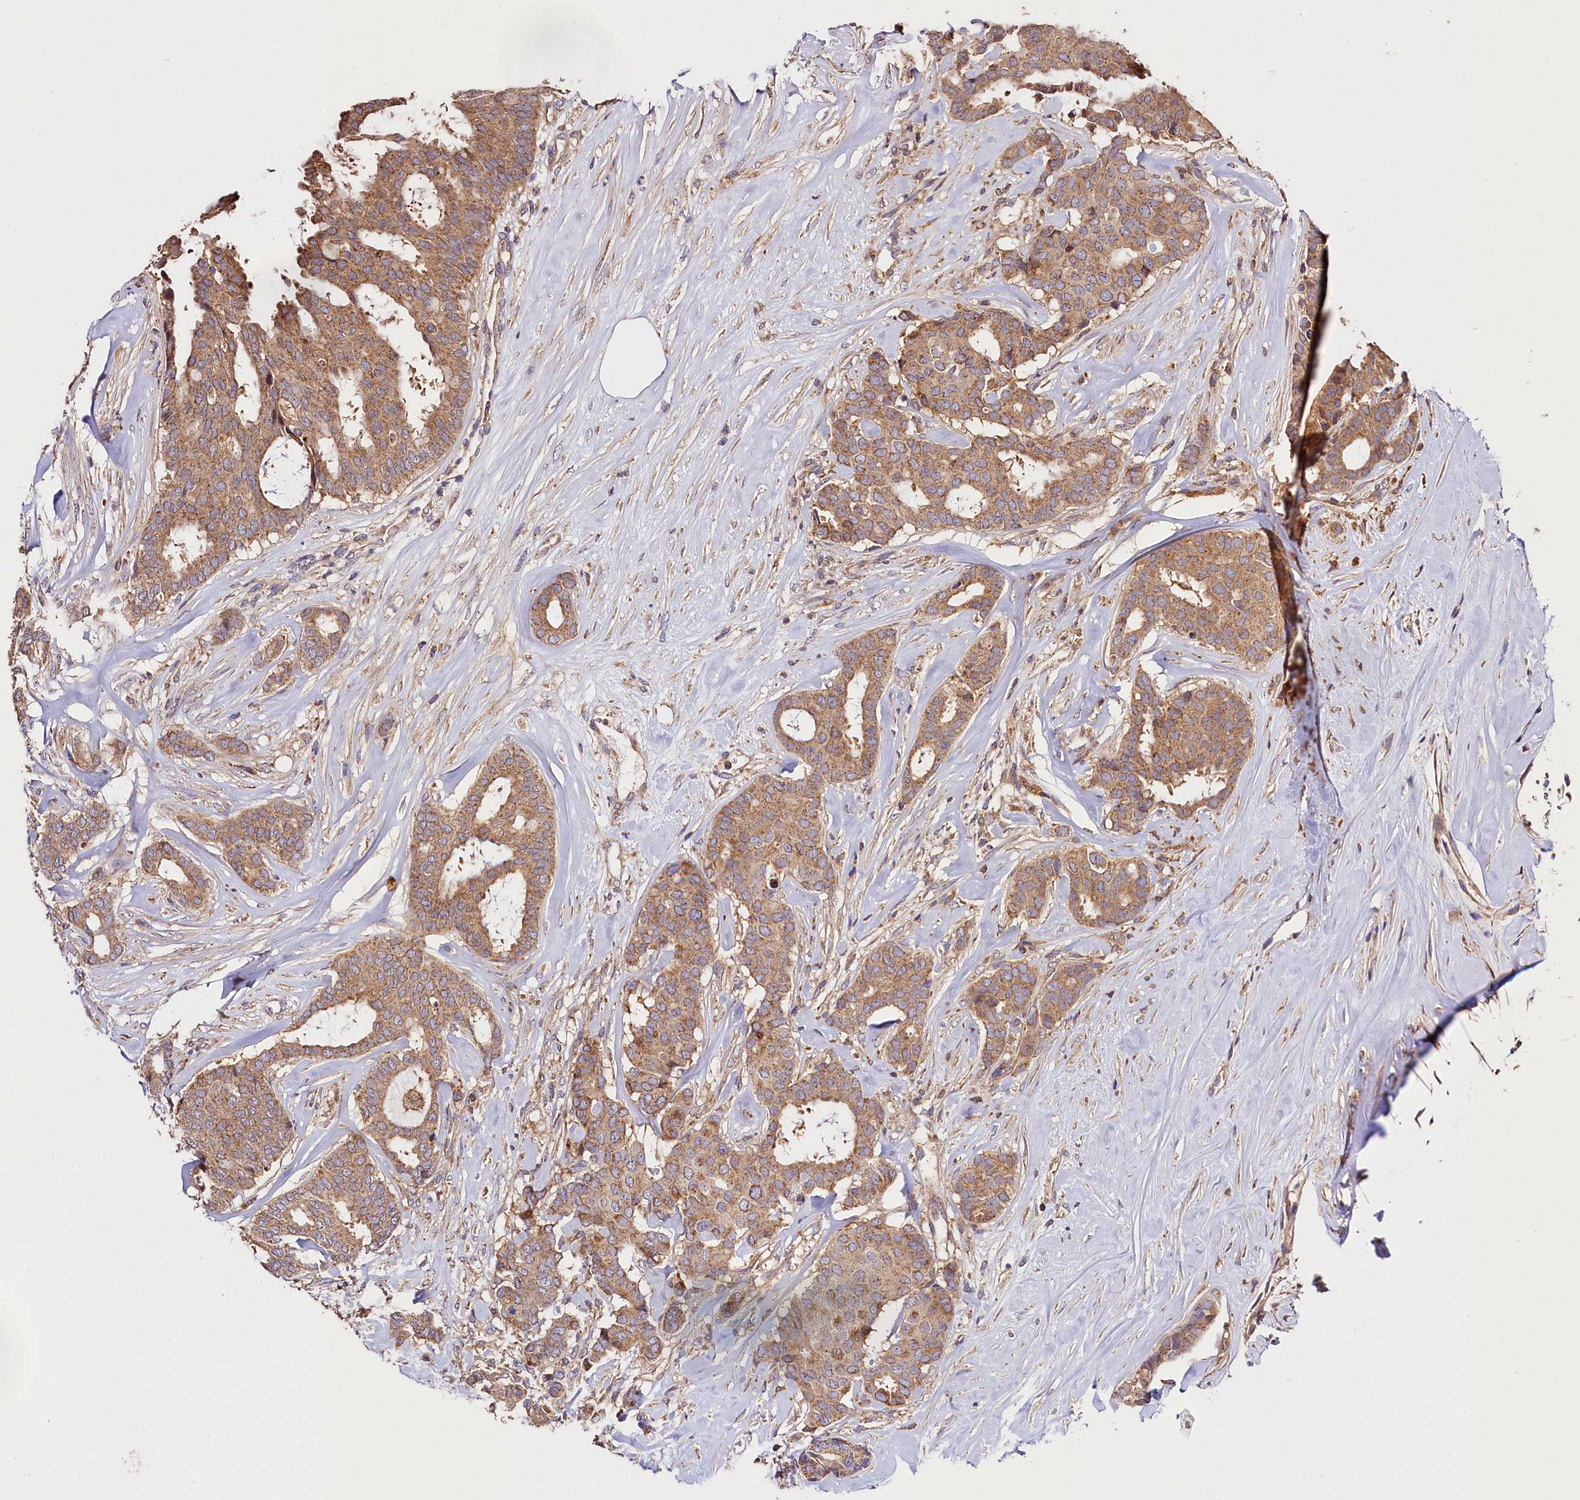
{"staining": {"intensity": "moderate", "quantity": ">75%", "location": "cytoplasmic/membranous"}, "tissue": "breast cancer", "cell_type": "Tumor cells", "image_type": "cancer", "snomed": [{"axis": "morphology", "description": "Duct carcinoma"}, {"axis": "topography", "description": "Breast"}], "caption": "Protein staining of breast cancer (intraductal carcinoma) tissue reveals moderate cytoplasmic/membranous positivity in about >75% of tumor cells.", "gene": "KPTN", "patient": {"sex": "female", "age": 75}}